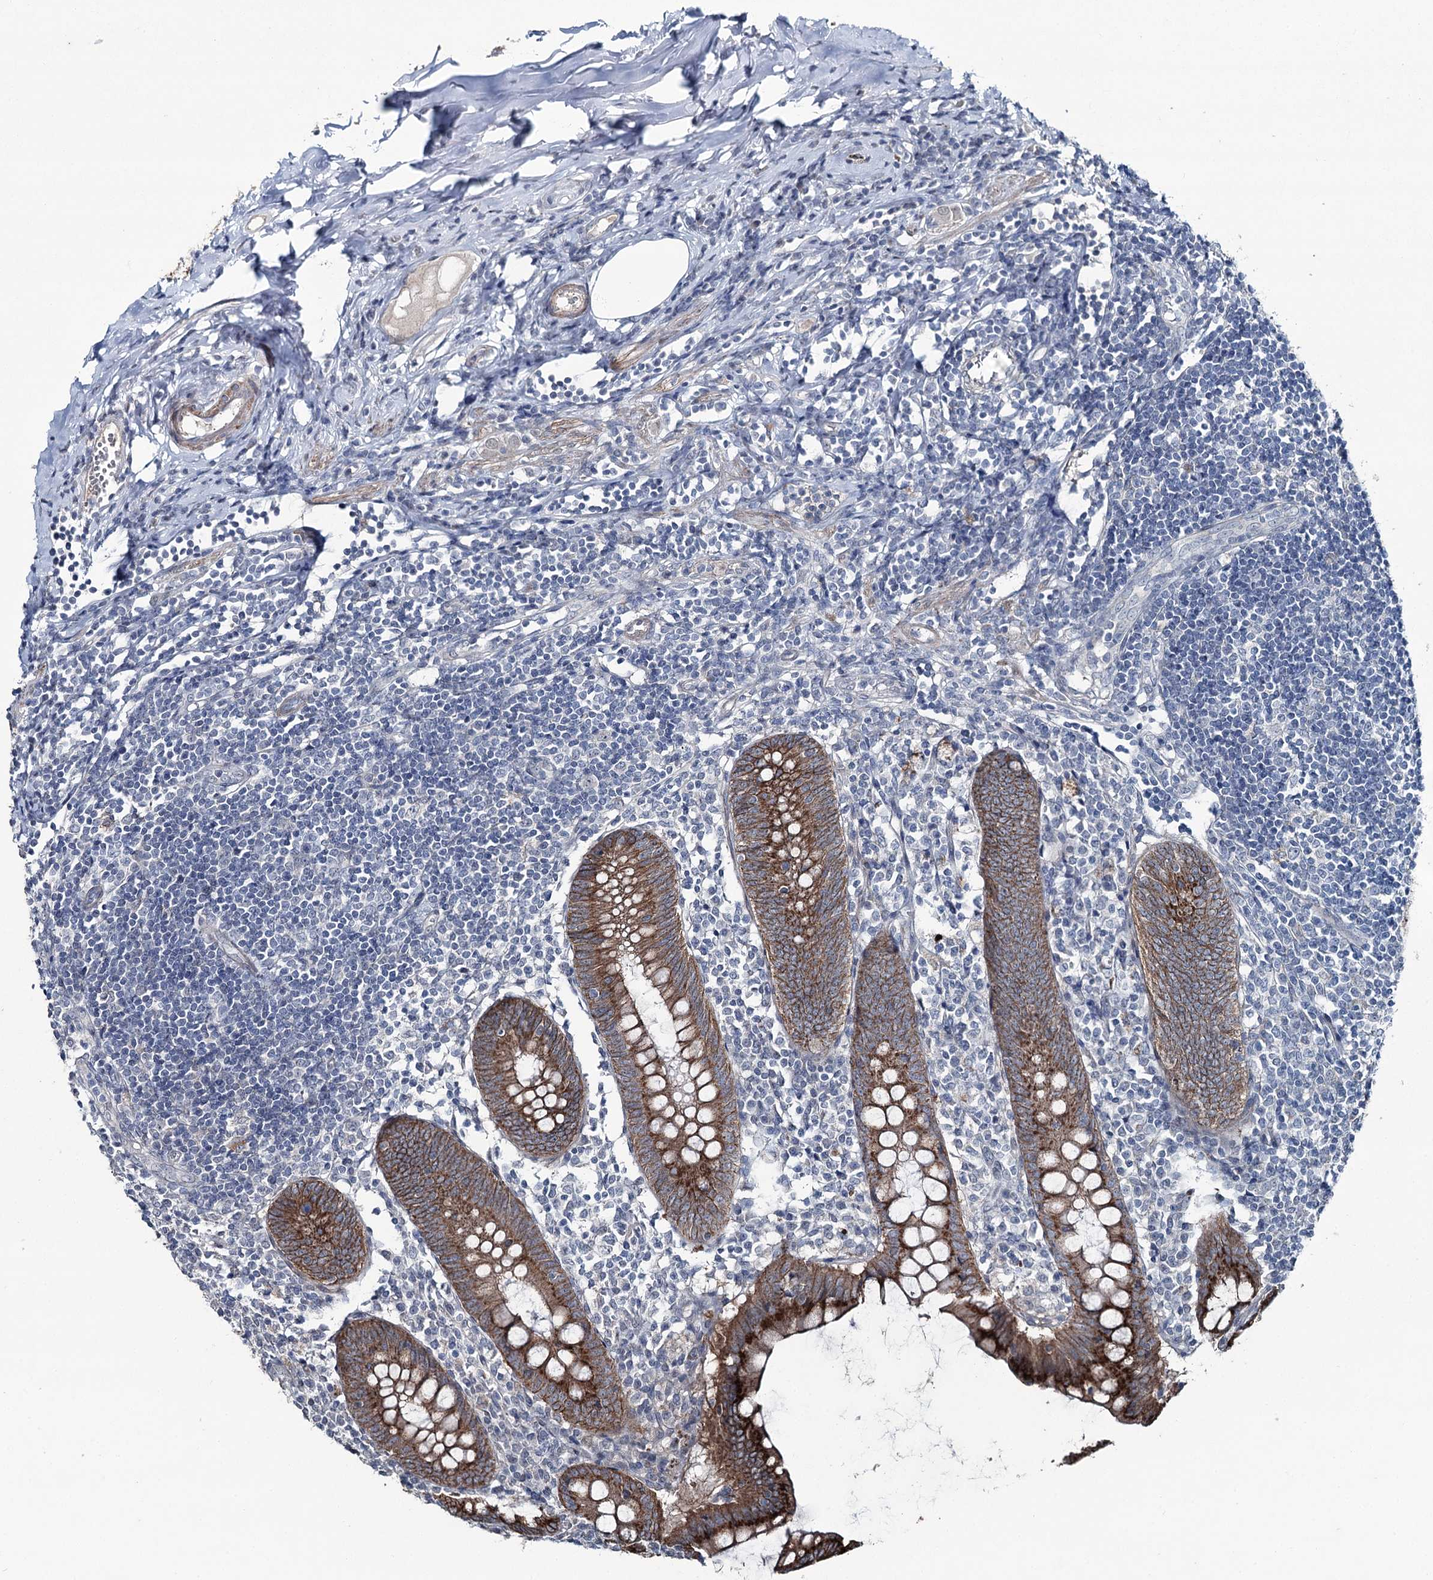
{"staining": {"intensity": "strong", "quantity": ">75%", "location": "cytoplasmic/membranous"}, "tissue": "appendix", "cell_type": "Glandular cells", "image_type": "normal", "snomed": [{"axis": "morphology", "description": "Normal tissue, NOS"}, {"axis": "topography", "description": "Appendix"}], "caption": "Immunohistochemistry (IHC) image of benign appendix stained for a protein (brown), which shows high levels of strong cytoplasmic/membranous staining in approximately >75% of glandular cells.", "gene": "FAM120B", "patient": {"sex": "female", "age": 54}}